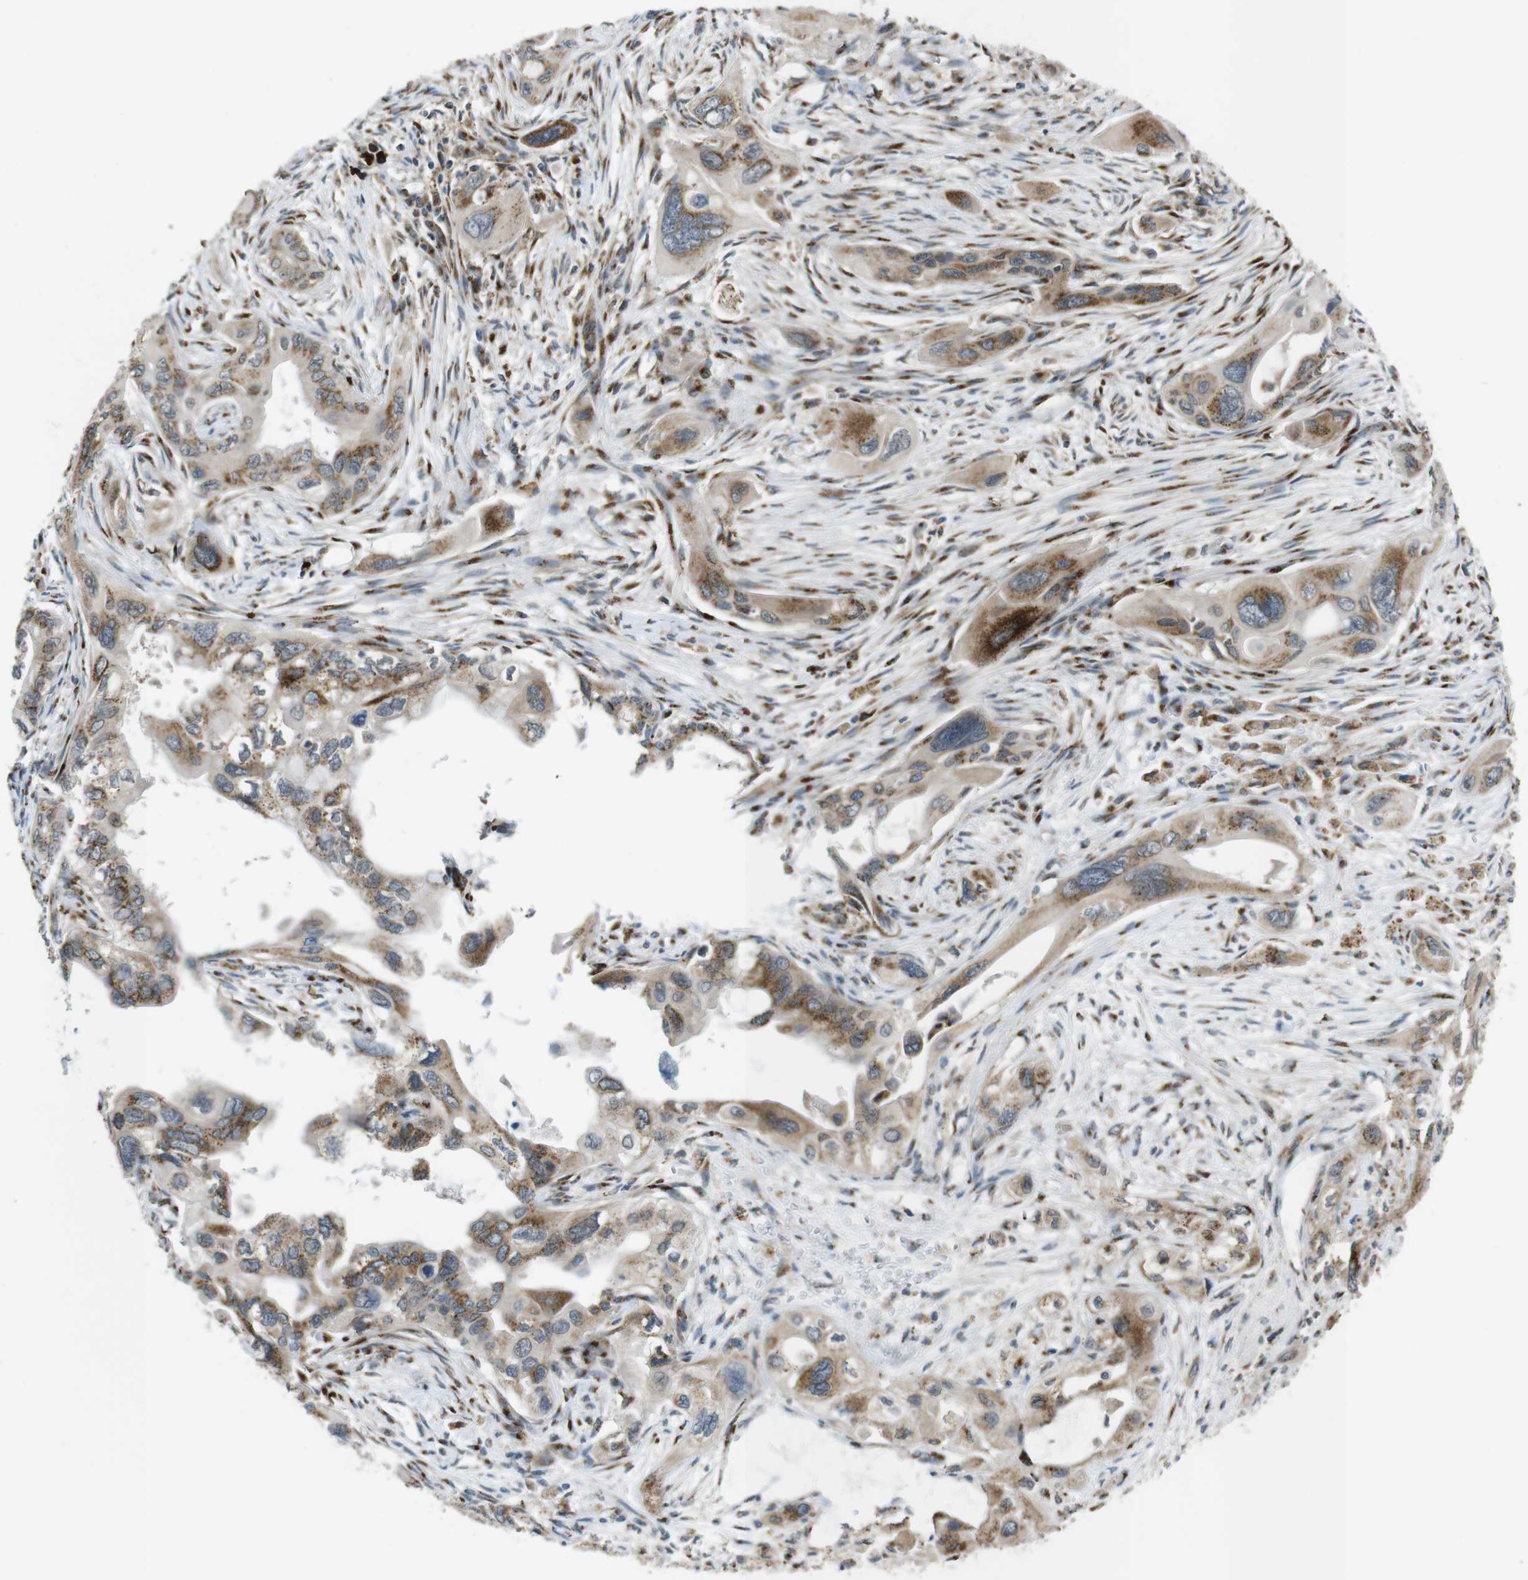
{"staining": {"intensity": "moderate", "quantity": ">75%", "location": "cytoplasmic/membranous"}, "tissue": "pancreatic cancer", "cell_type": "Tumor cells", "image_type": "cancer", "snomed": [{"axis": "morphology", "description": "Adenocarcinoma, NOS"}, {"axis": "topography", "description": "Pancreas"}], "caption": "A medium amount of moderate cytoplasmic/membranous staining is appreciated in about >75% of tumor cells in pancreatic cancer tissue.", "gene": "ZFPL1", "patient": {"sex": "male", "age": 73}}